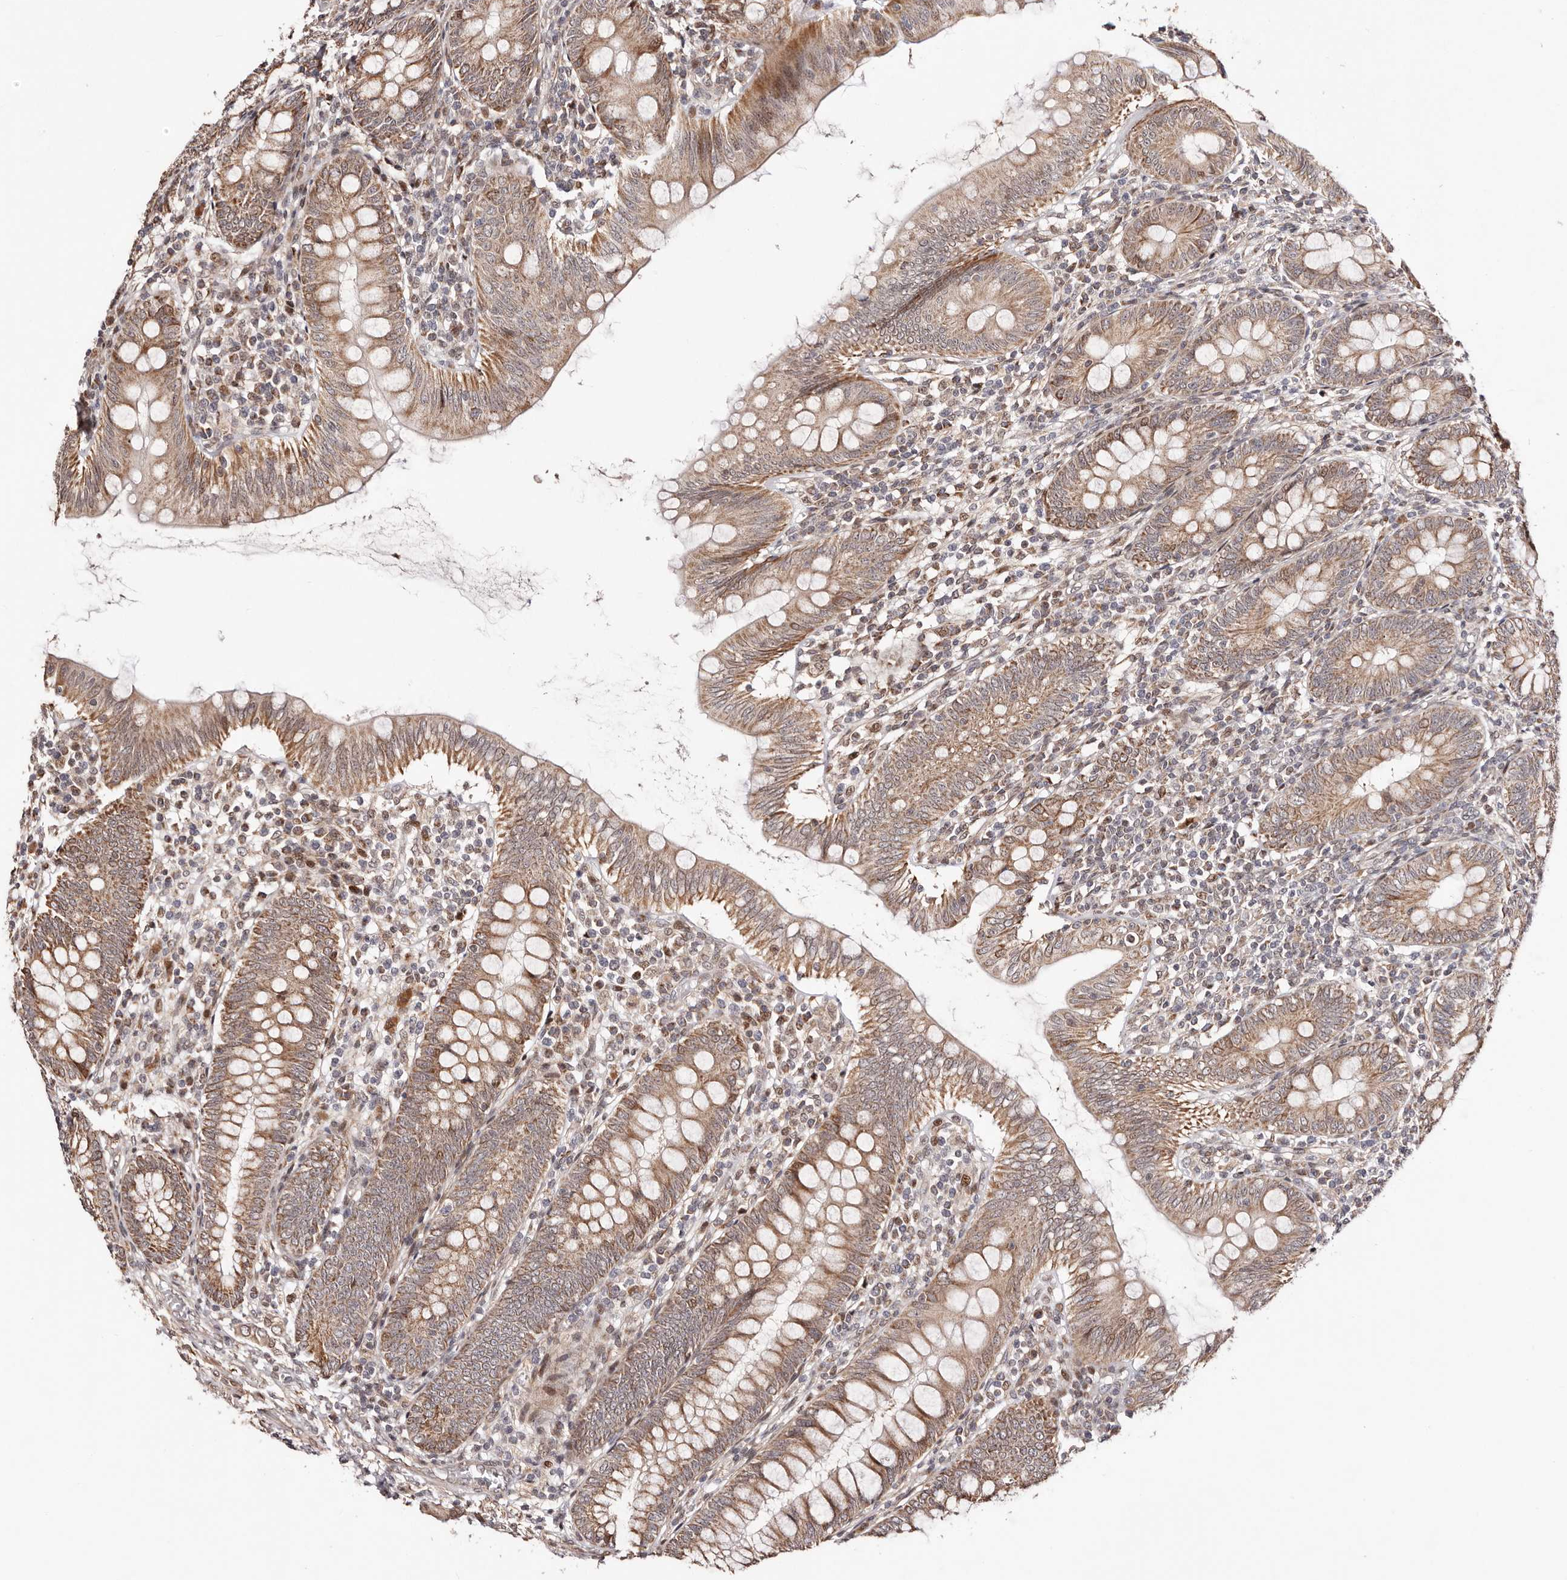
{"staining": {"intensity": "moderate", "quantity": ">75%", "location": "cytoplasmic/membranous"}, "tissue": "appendix", "cell_type": "Glandular cells", "image_type": "normal", "snomed": [{"axis": "morphology", "description": "Normal tissue, NOS"}, {"axis": "topography", "description": "Appendix"}], "caption": "Immunohistochemistry (IHC) histopathology image of unremarkable appendix: human appendix stained using IHC exhibits medium levels of moderate protein expression localized specifically in the cytoplasmic/membranous of glandular cells, appearing as a cytoplasmic/membranous brown color.", "gene": "HIVEP3", "patient": {"sex": "male", "age": 14}}